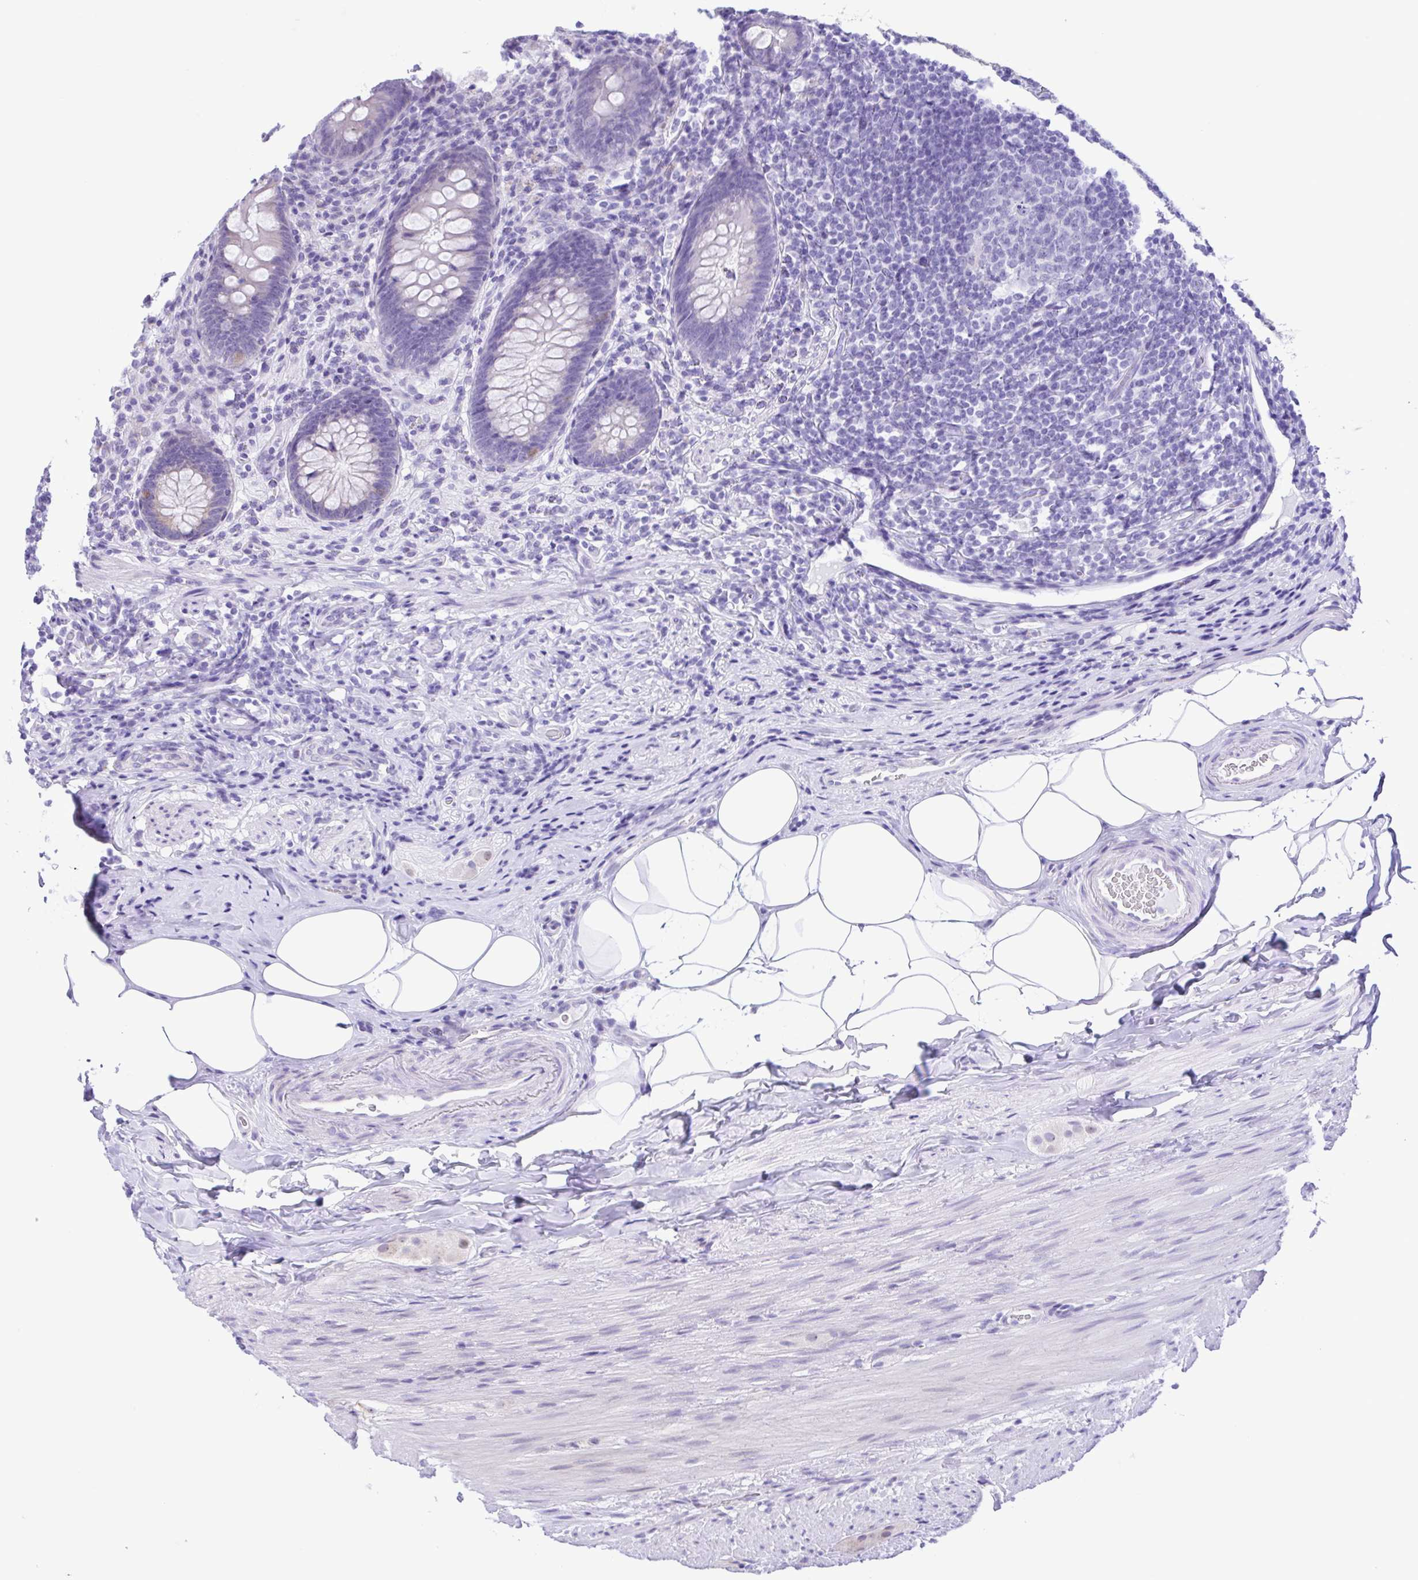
{"staining": {"intensity": "negative", "quantity": "none", "location": "none"}, "tissue": "appendix", "cell_type": "Glandular cells", "image_type": "normal", "snomed": [{"axis": "morphology", "description": "Normal tissue, NOS"}, {"axis": "topography", "description": "Appendix"}], "caption": "Glandular cells show no significant protein staining in benign appendix. (Immunohistochemistry (ihc), brightfield microscopy, high magnification).", "gene": "ENSG00000286022", "patient": {"sex": "male", "age": 47}}